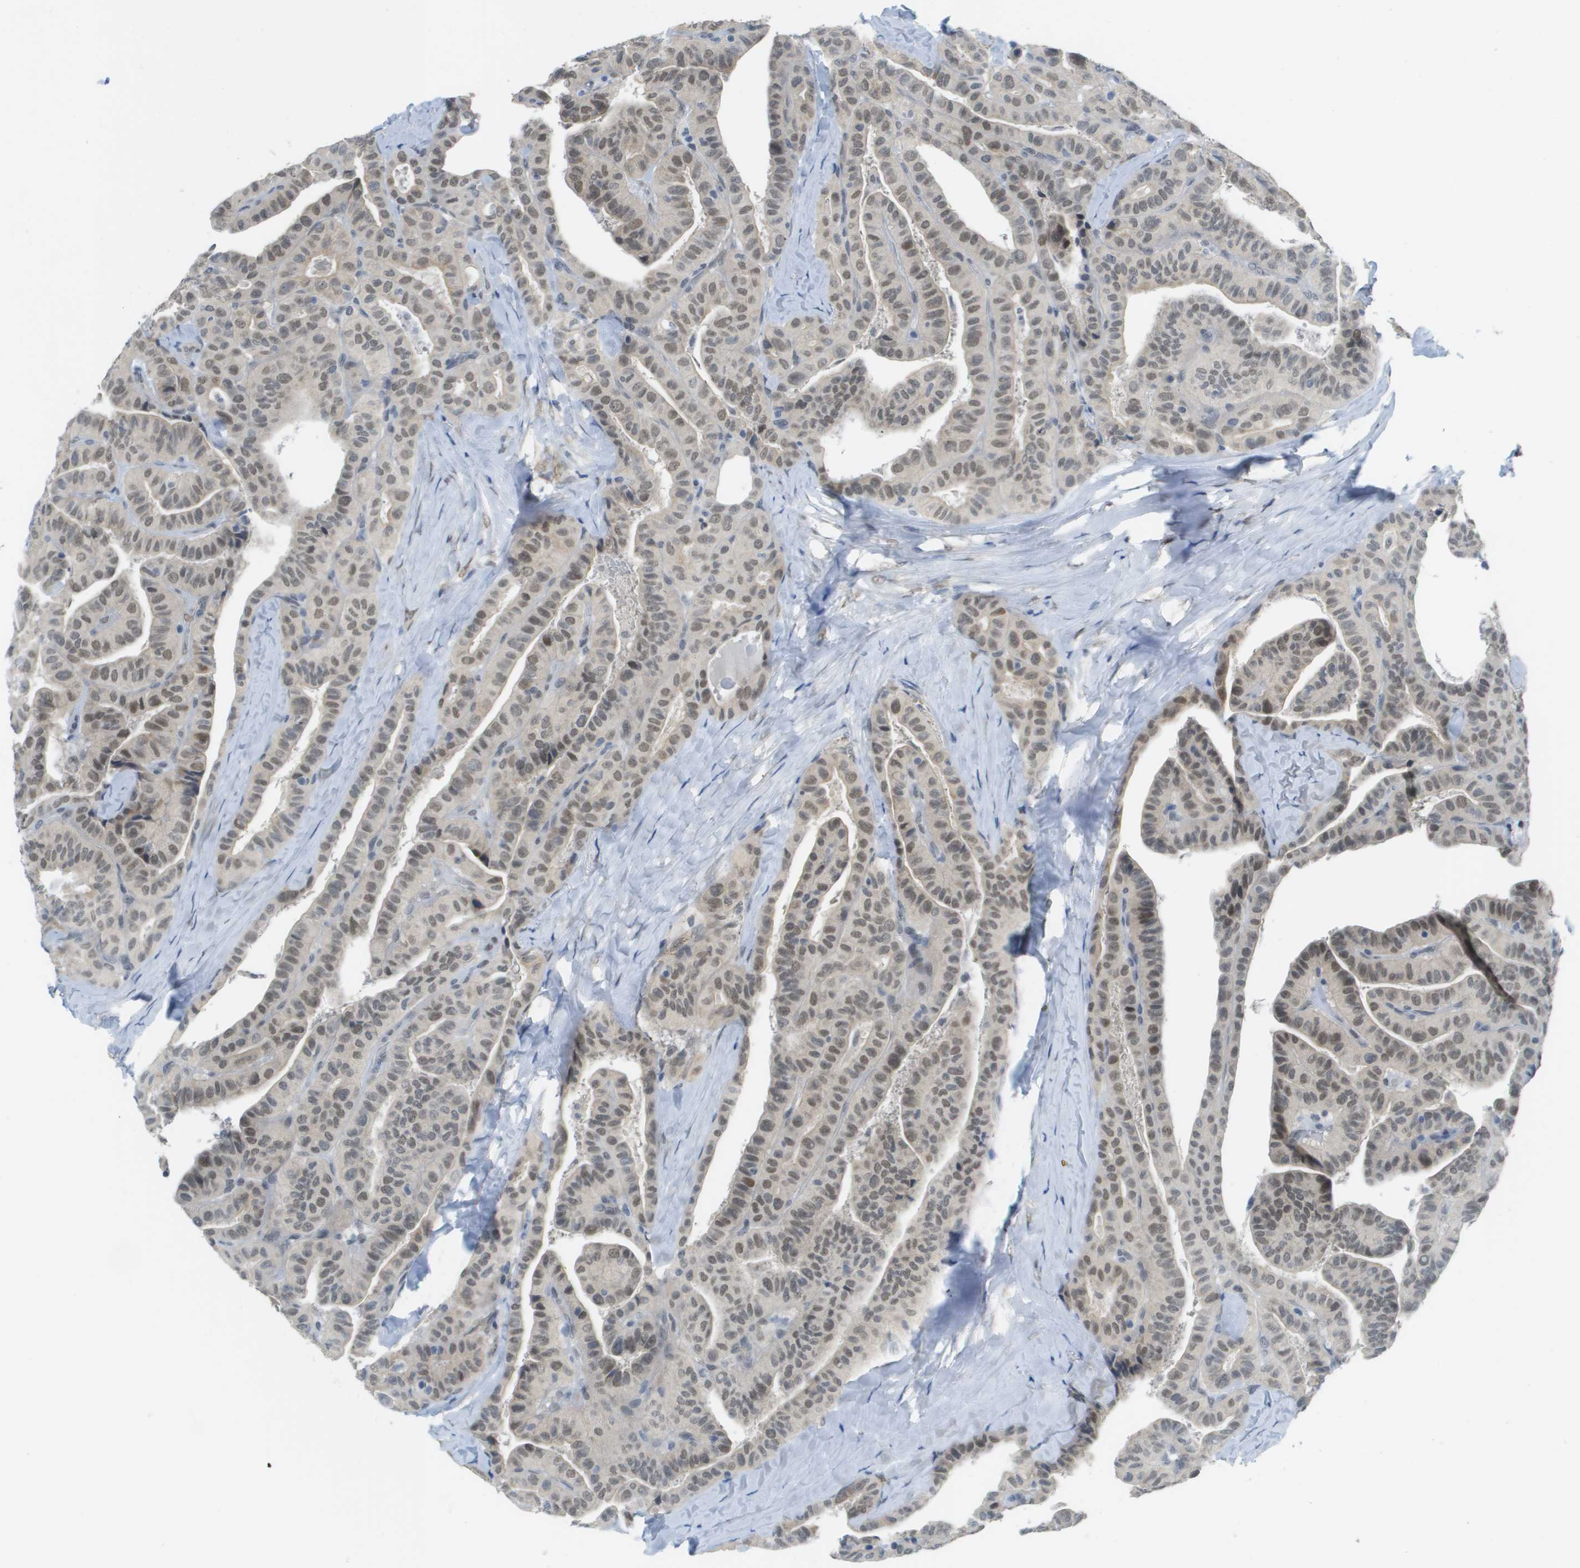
{"staining": {"intensity": "moderate", "quantity": ">75%", "location": "nuclear"}, "tissue": "thyroid cancer", "cell_type": "Tumor cells", "image_type": "cancer", "snomed": [{"axis": "morphology", "description": "Papillary adenocarcinoma, NOS"}, {"axis": "topography", "description": "Thyroid gland"}], "caption": "An image of thyroid papillary adenocarcinoma stained for a protein displays moderate nuclear brown staining in tumor cells.", "gene": "ARID1B", "patient": {"sex": "male", "age": 77}}